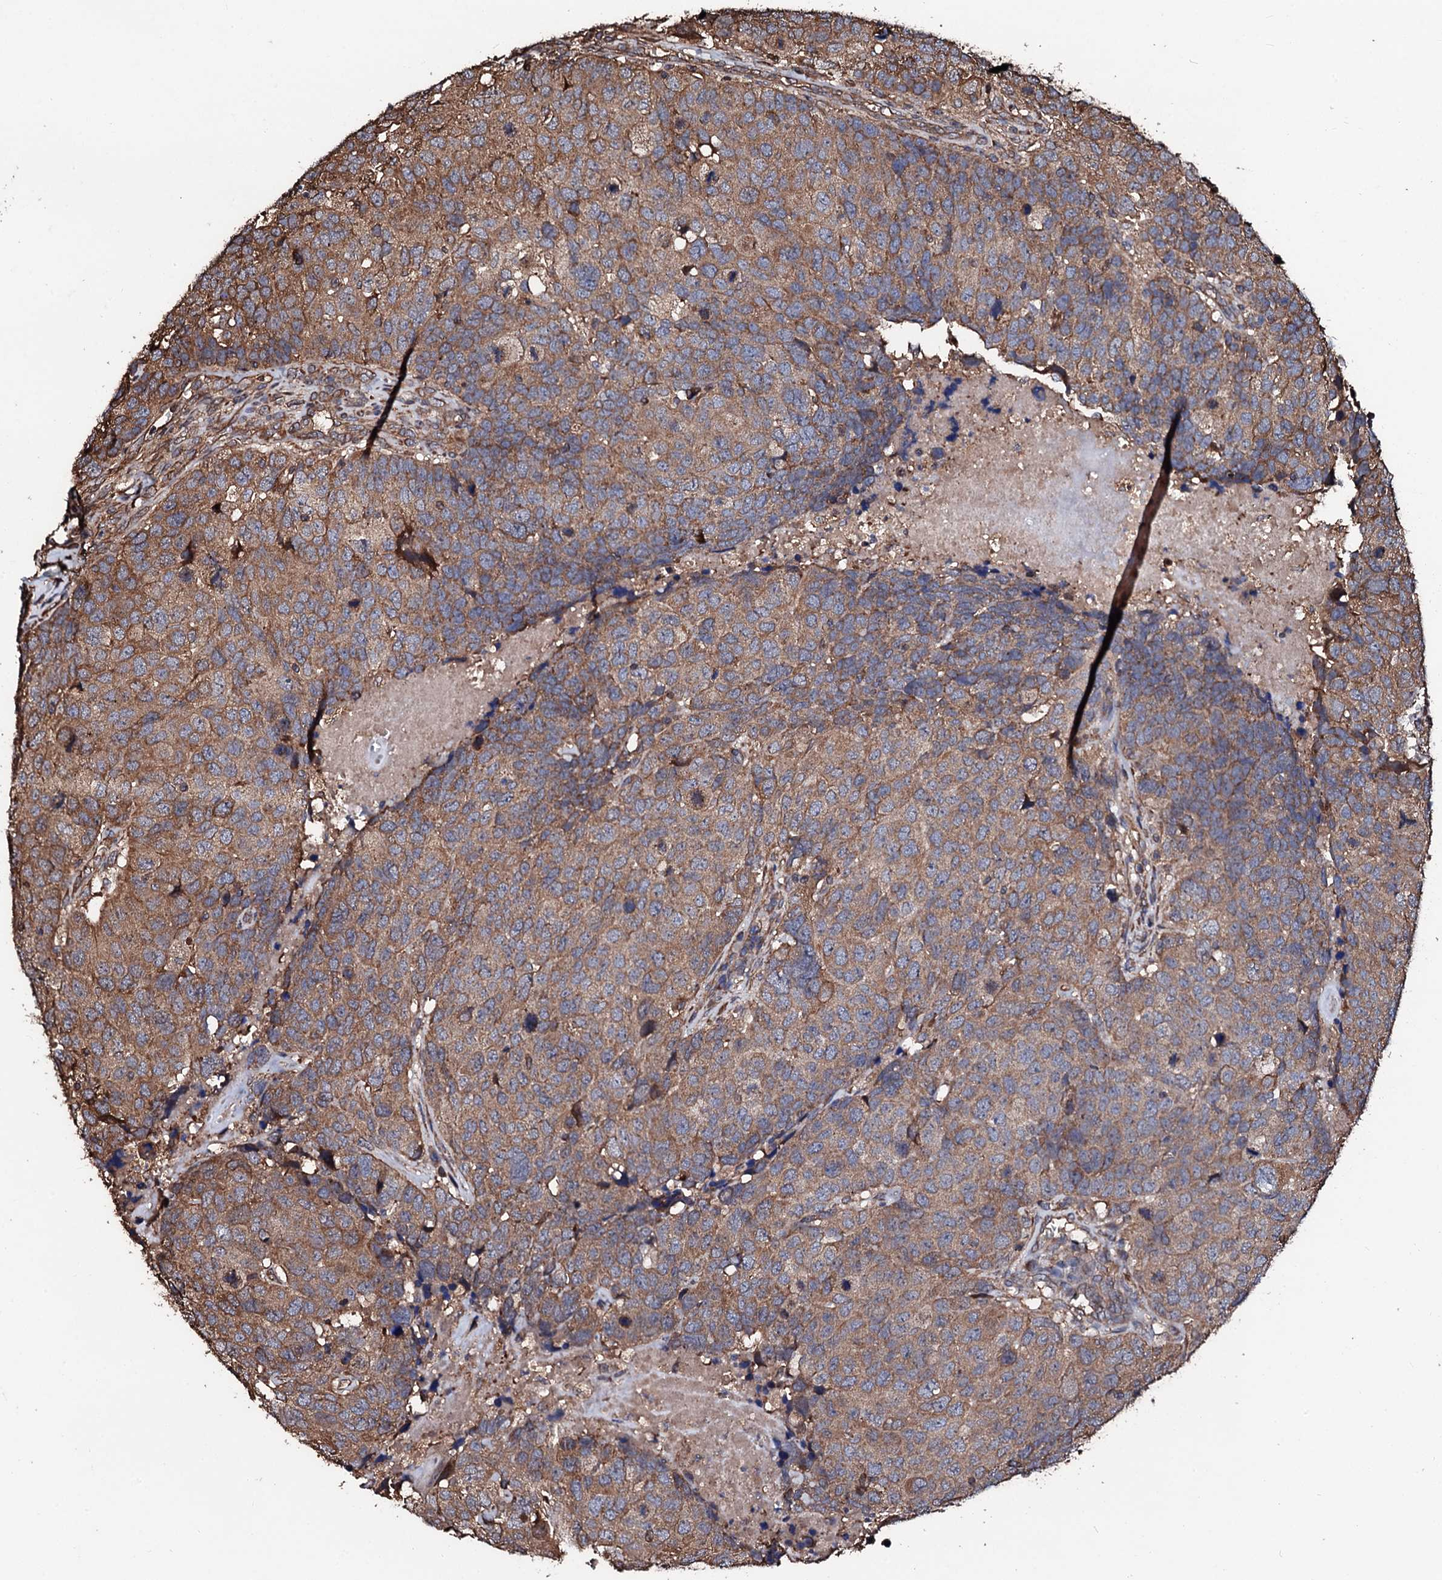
{"staining": {"intensity": "moderate", "quantity": ">75%", "location": "cytoplasmic/membranous"}, "tissue": "head and neck cancer", "cell_type": "Tumor cells", "image_type": "cancer", "snomed": [{"axis": "morphology", "description": "Squamous cell carcinoma, NOS"}, {"axis": "topography", "description": "Head-Neck"}], "caption": "IHC staining of squamous cell carcinoma (head and neck), which demonstrates medium levels of moderate cytoplasmic/membranous staining in approximately >75% of tumor cells indicating moderate cytoplasmic/membranous protein positivity. The staining was performed using DAB (3,3'-diaminobenzidine) (brown) for protein detection and nuclei were counterstained in hematoxylin (blue).", "gene": "CKAP5", "patient": {"sex": "male", "age": 66}}